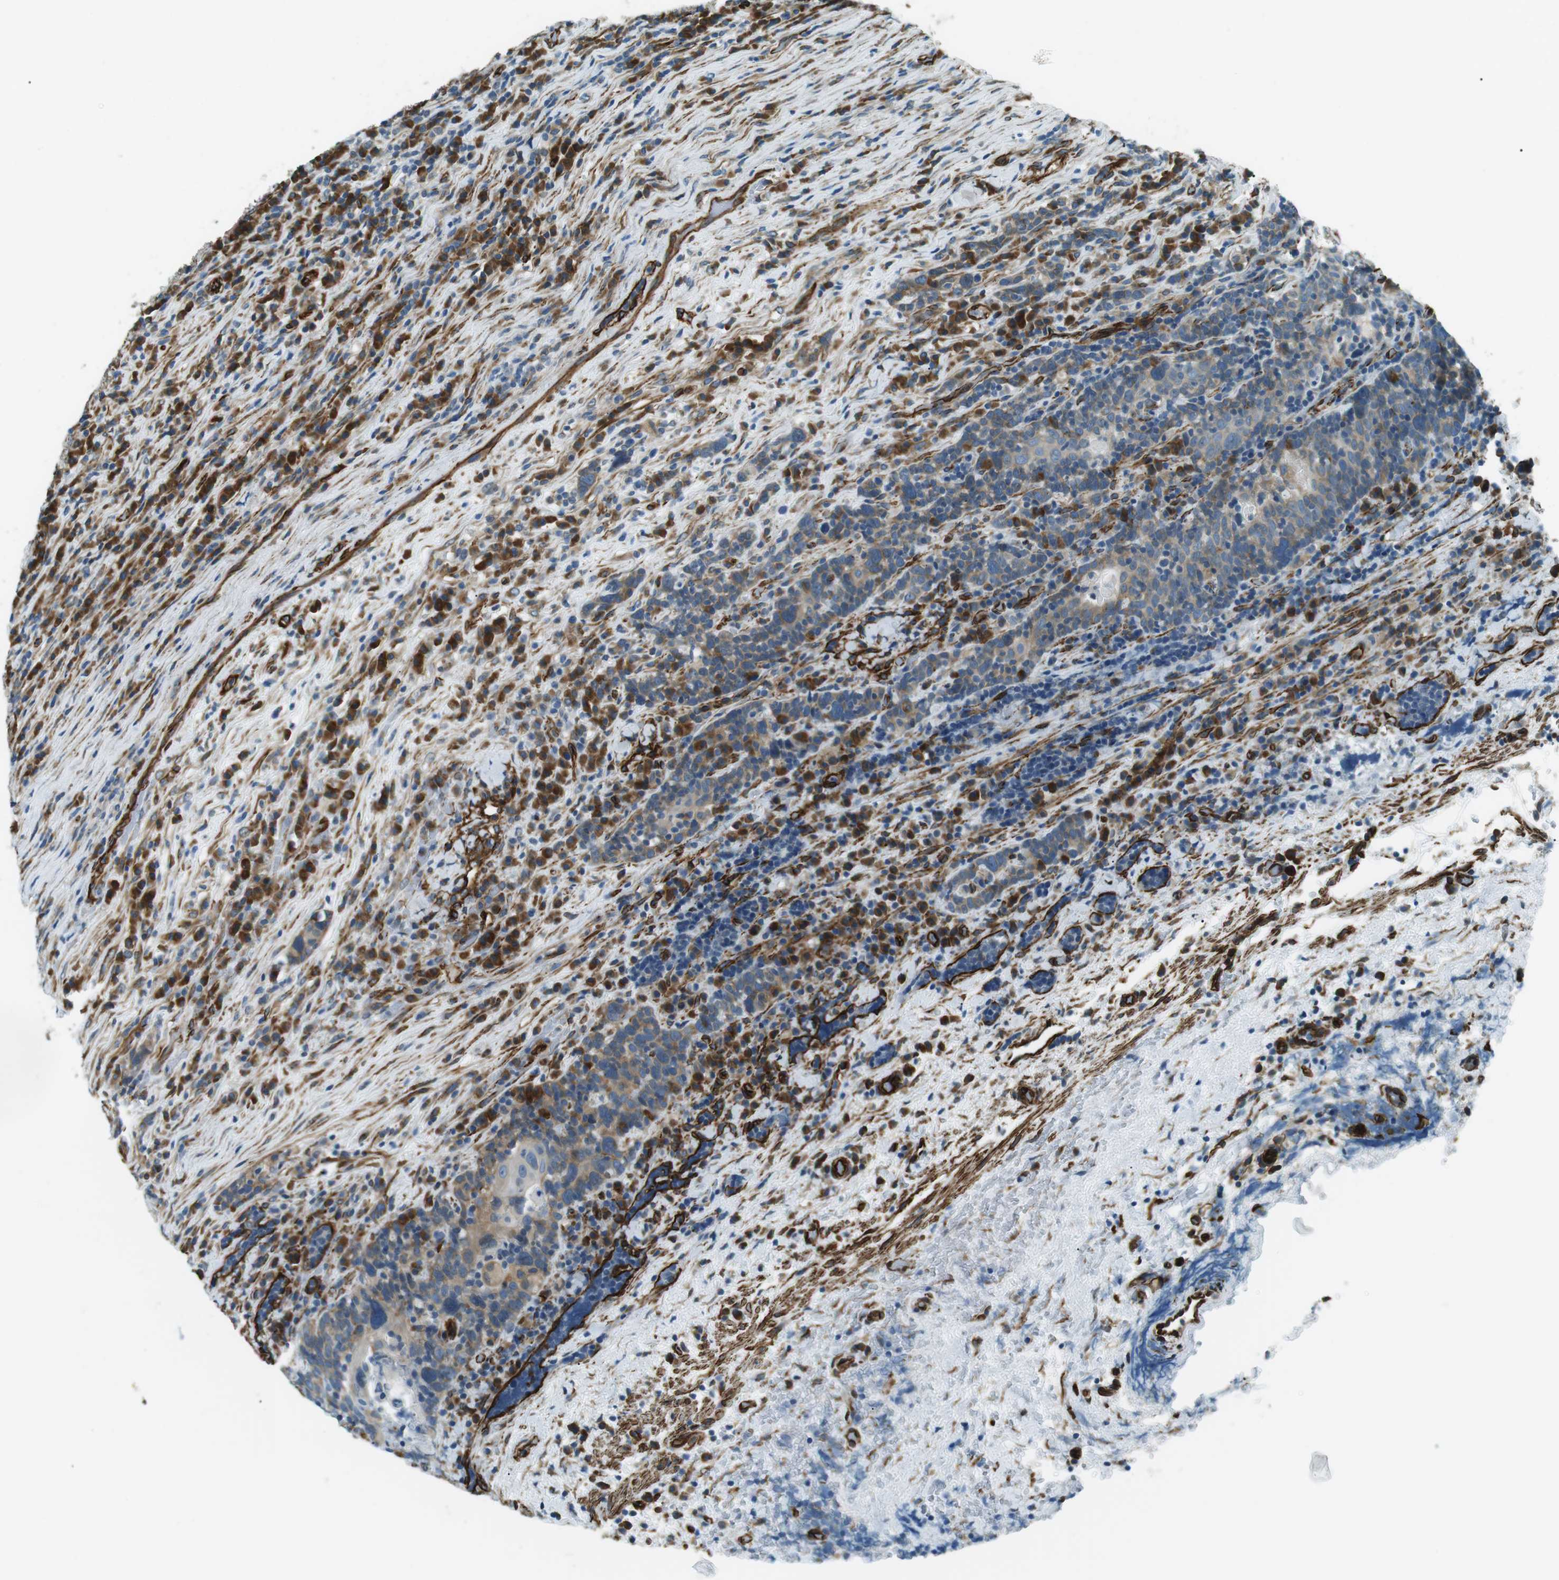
{"staining": {"intensity": "weak", "quantity": "<25%", "location": "cytoplasmic/membranous"}, "tissue": "head and neck cancer", "cell_type": "Tumor cells", "image_type": "cancer", "snomed": [{"axis": "morphology", "description": "Squamous cell carcinoma, NOS"}, {"axis": "morphology", "description": "Squamous cell carcinoma, metastatic, NOS"}, {"axis": "topography", "description": "Lymph node"}, {"axis": "topography", "description": "Head-Neck"}], "caption": "The image exhibits no significant expression in tumor cells of head and neck cancer.", "gene": "ODR4", "patient": {"sex": "male", "age": 62}}